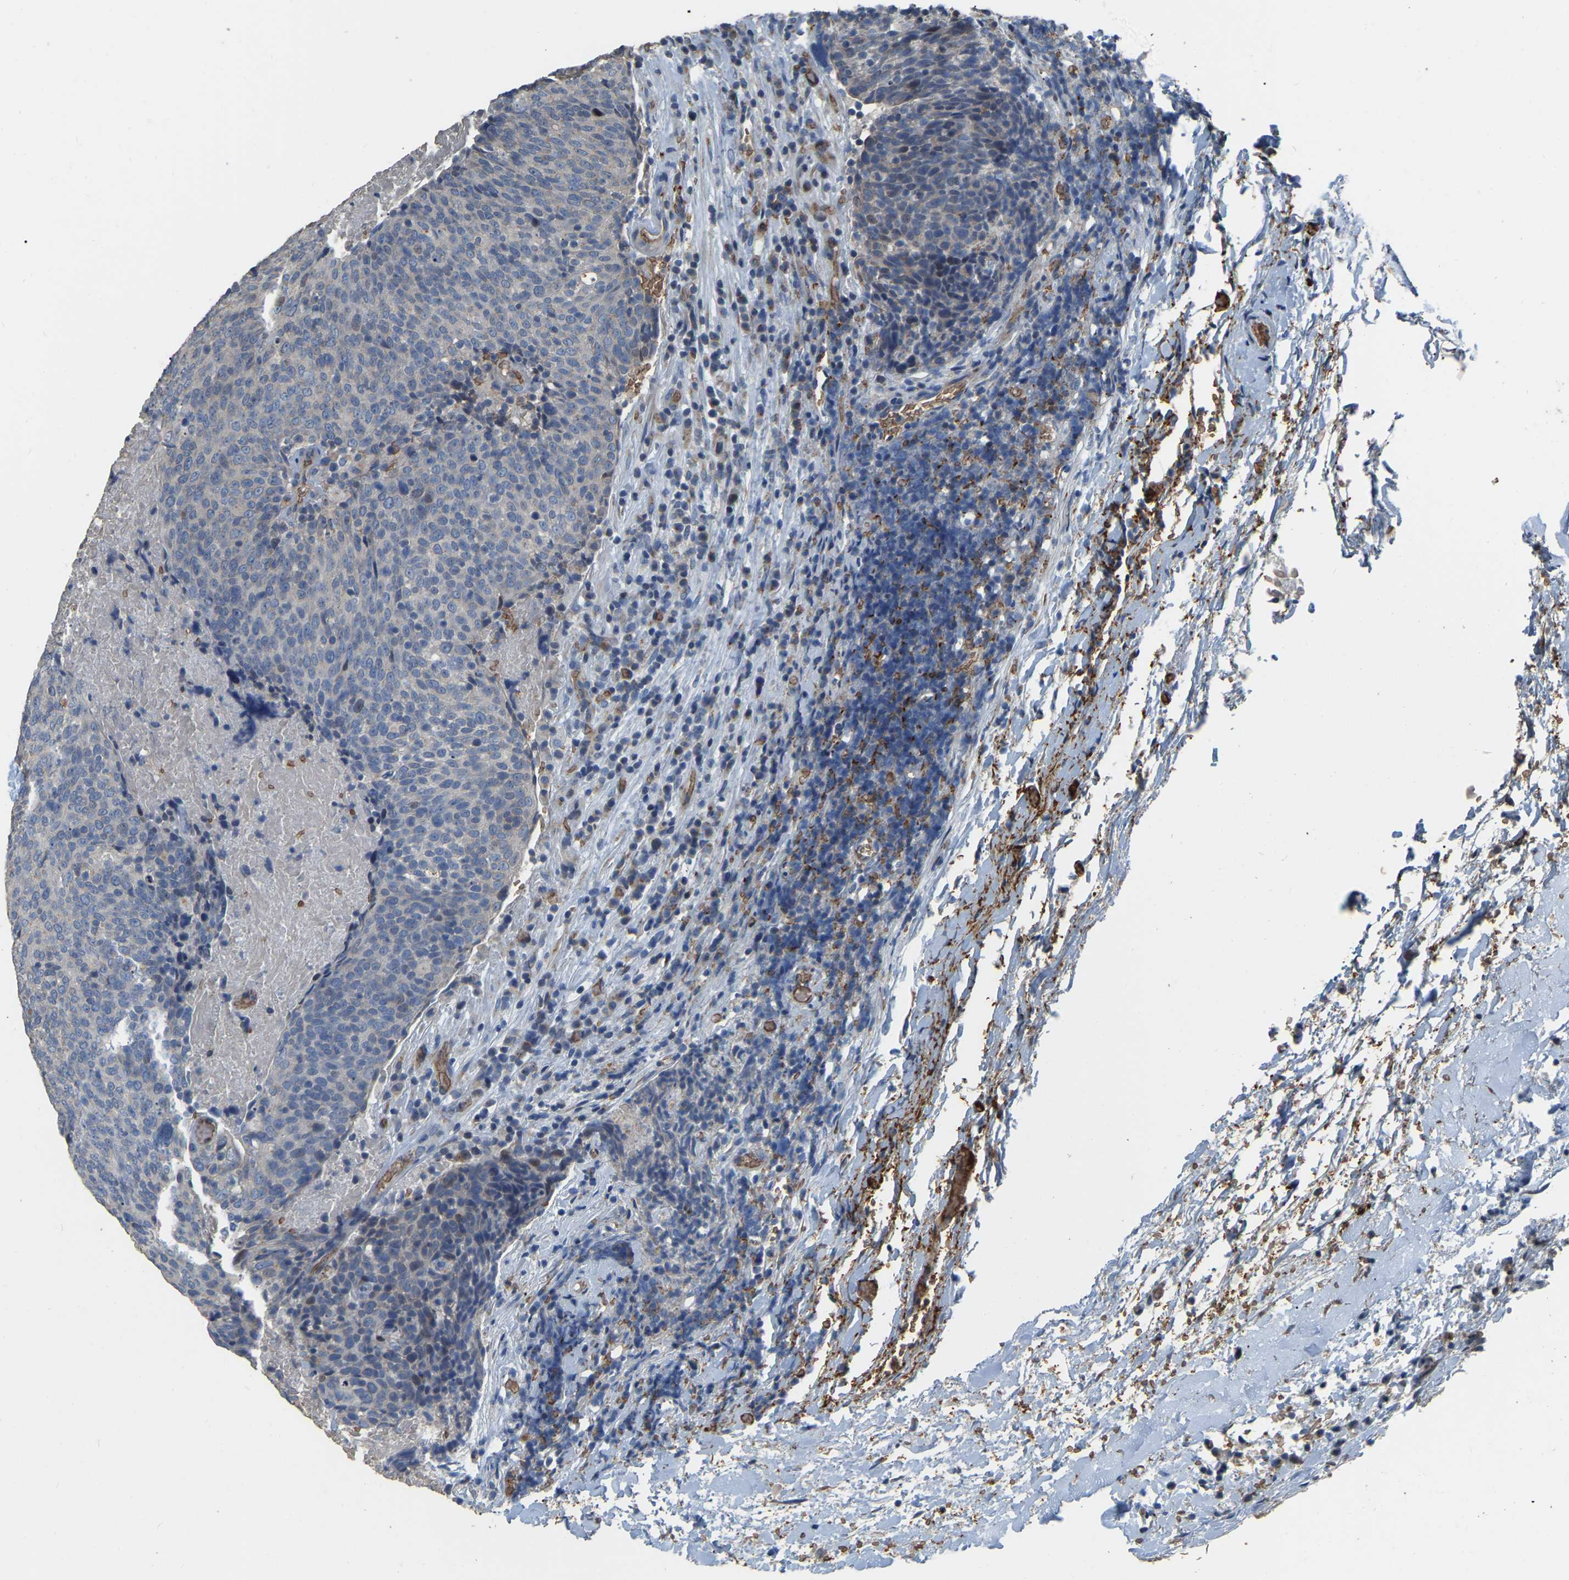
{"staining": {"intensity": "negative", "quantity": "none", "location": "none"}, "tissue": "head and neck cancer", "cell_type": "Tumor cells", "image_type": "cancer", "snomed": [{"axis": "morphology", "description": "Squamous cell carcinoma, NOS"}, {"axis": "morphology", "description": "Squamous cell carcinoma, metastatic, NOS"}, {"axis": "topography", "description": "Lymph node"}, {"axis": "topography", "description": "Head-Neck"}], "caption": "Immunohistochemistry (IHC) histopathology image of neoplastic tissue: human squamous cell carcinoma (head and neck) stained with DAB exhibits no significant protein positivity in tumor cells.", "gene": "CFAP298", "patient": {"sex": "male", "age": 62}}